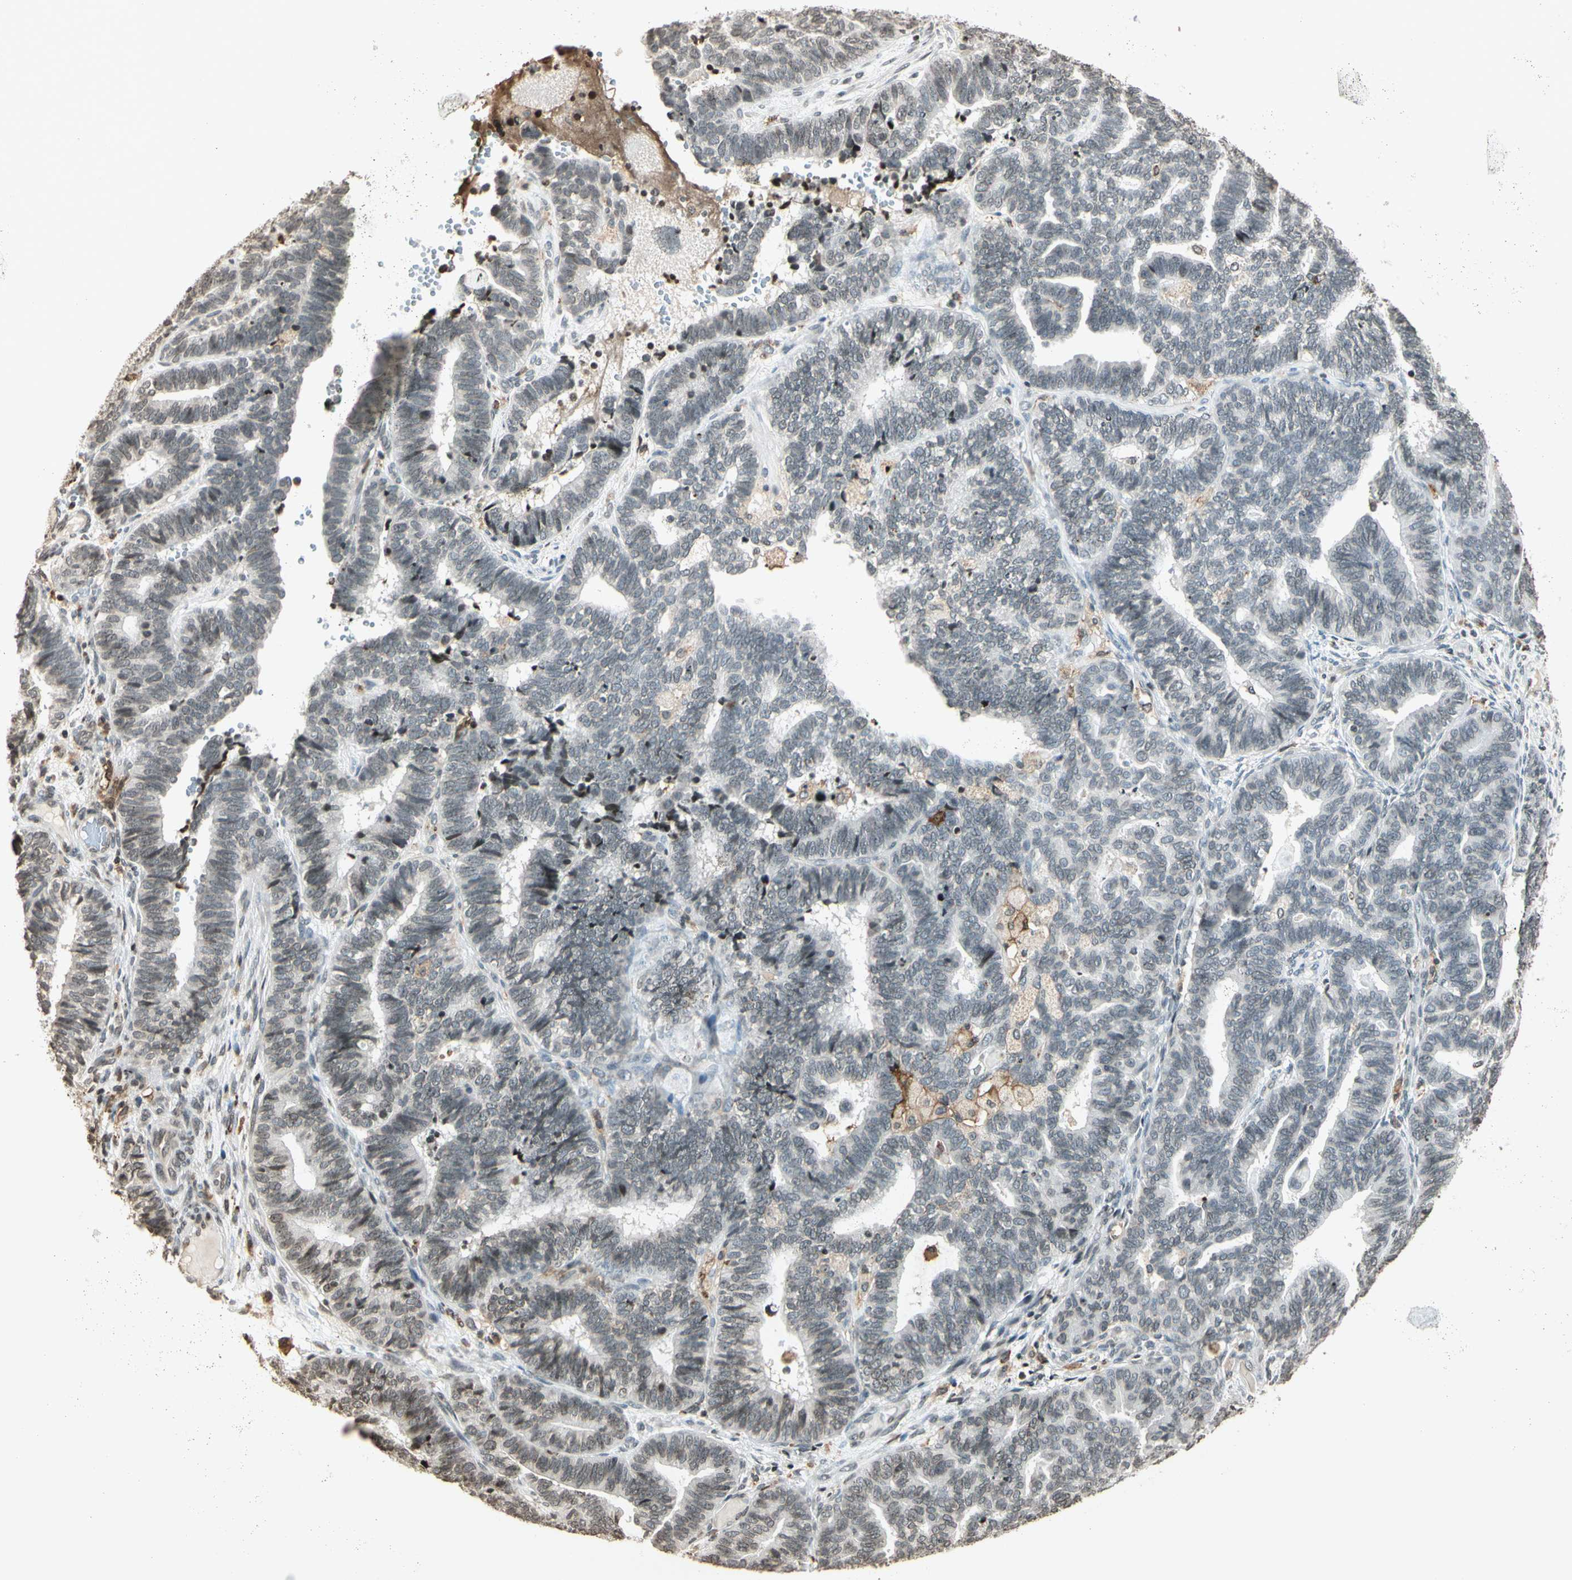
{"staining": {"intensity": "weak", "quantity": "<25%", "location": "nuclear"}, "tissue": "endometrial cancer", "cell_type": "Tumor cells", "image_type": "cancer", "snomed": [{"axis": "morphology", "description": "Adenocarcinoma, NOS"}, {"axis": "topography", "description": "Endometrium"}], "caption": "Protein analysis of endometrial cancer reveals no significant expression in tumor cells.", "gene": "FER", "patient": {"sex": "female", "age": 70}}